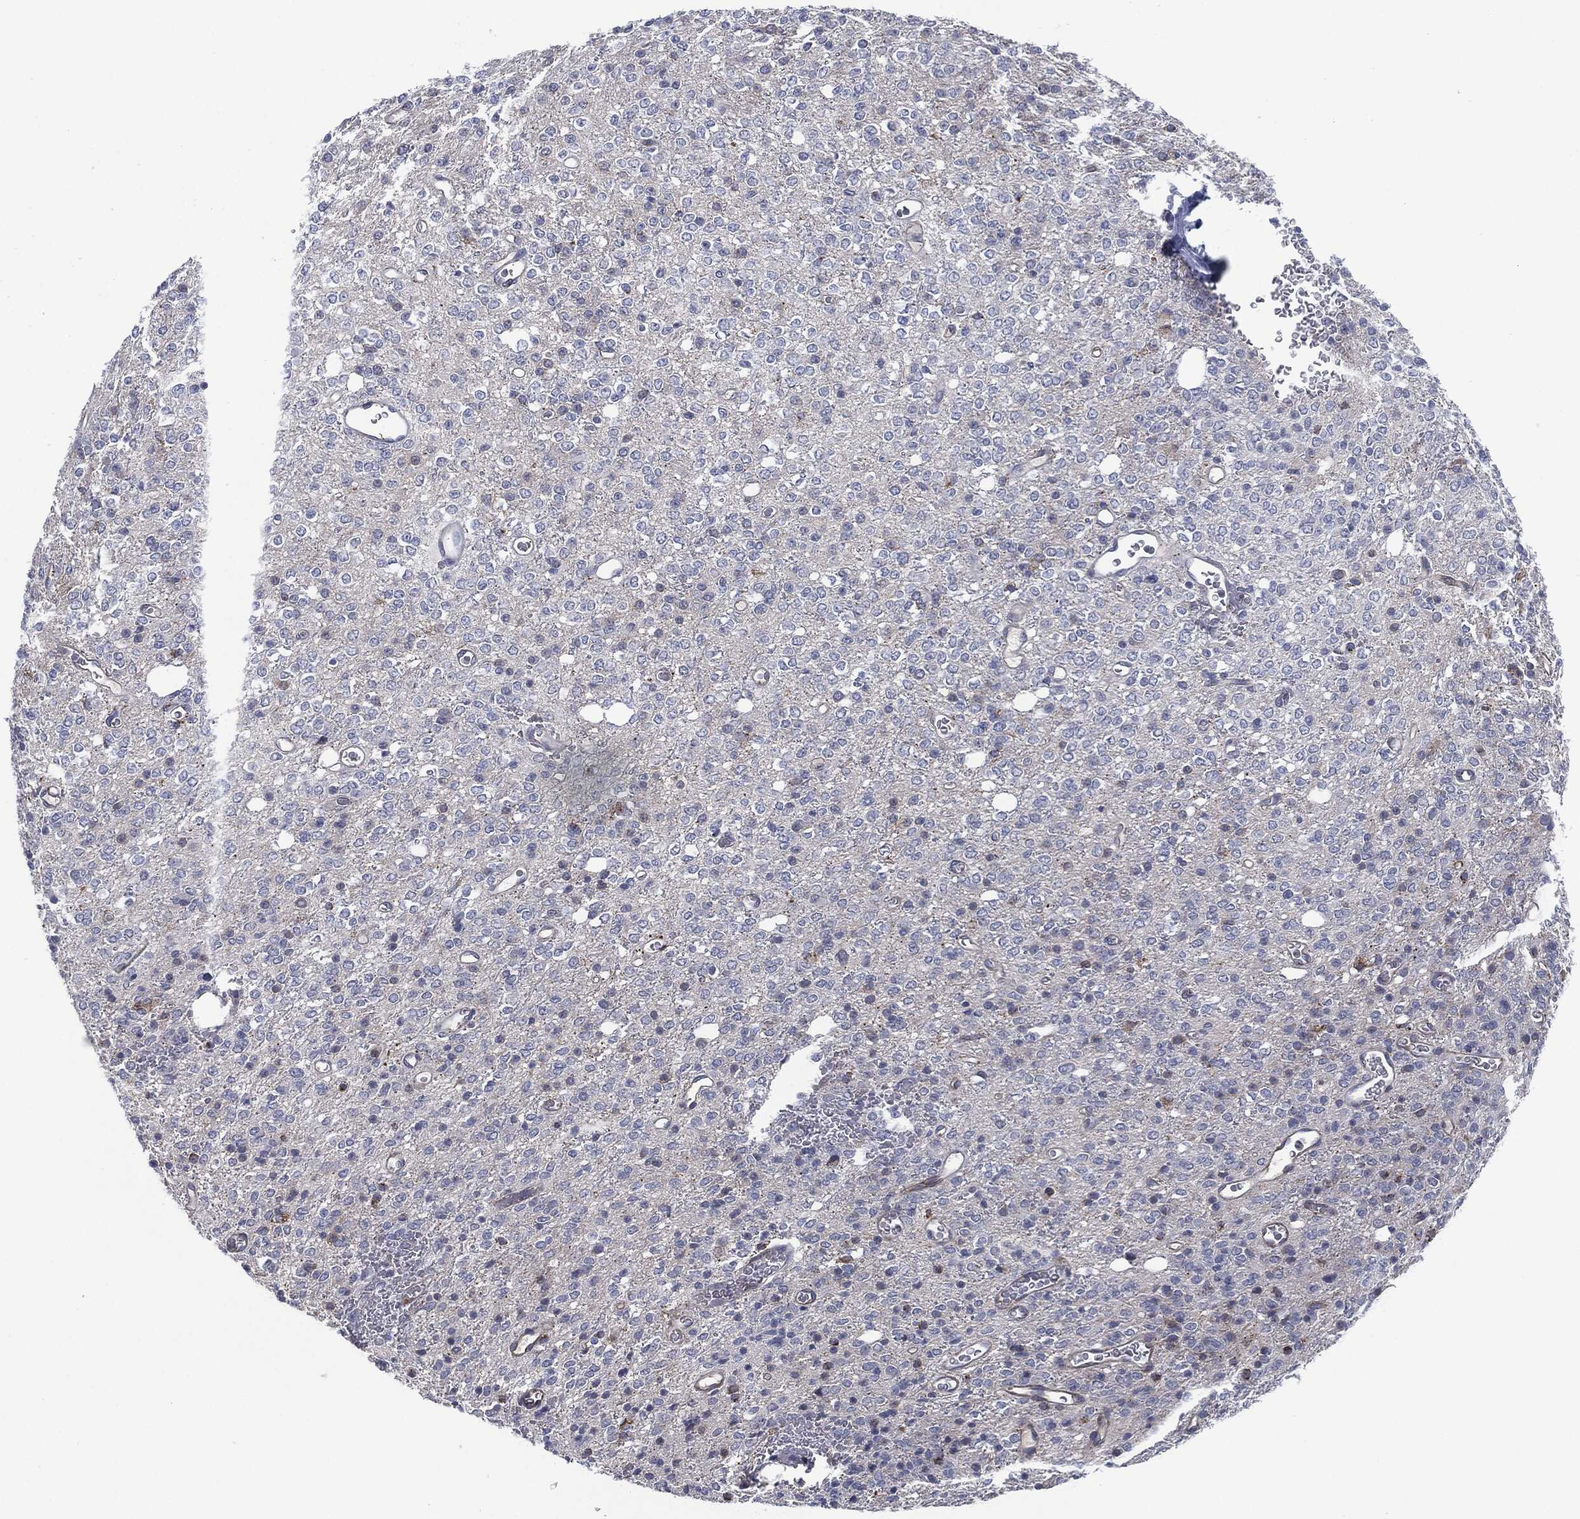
{"staining": {"intensity": "negative", "quantity": "none", "location": "none"}, "tissue": "glioma", "cell_type": "Tumor cells", "image_type": "cancer", "snomed": [{"axis": "morphology", "description": "Glioma, malignant, Low grade"}, {"axis": "topography", "description": "Brain"}], "caption": "A high-resolution photomicrograph shows IHC staining of malignant glioma (low-grade), which demonstrates no significant positivity in tumor cells.", "gene": "SHROOM2", "patient": {"sex": "female", "age": 45}}